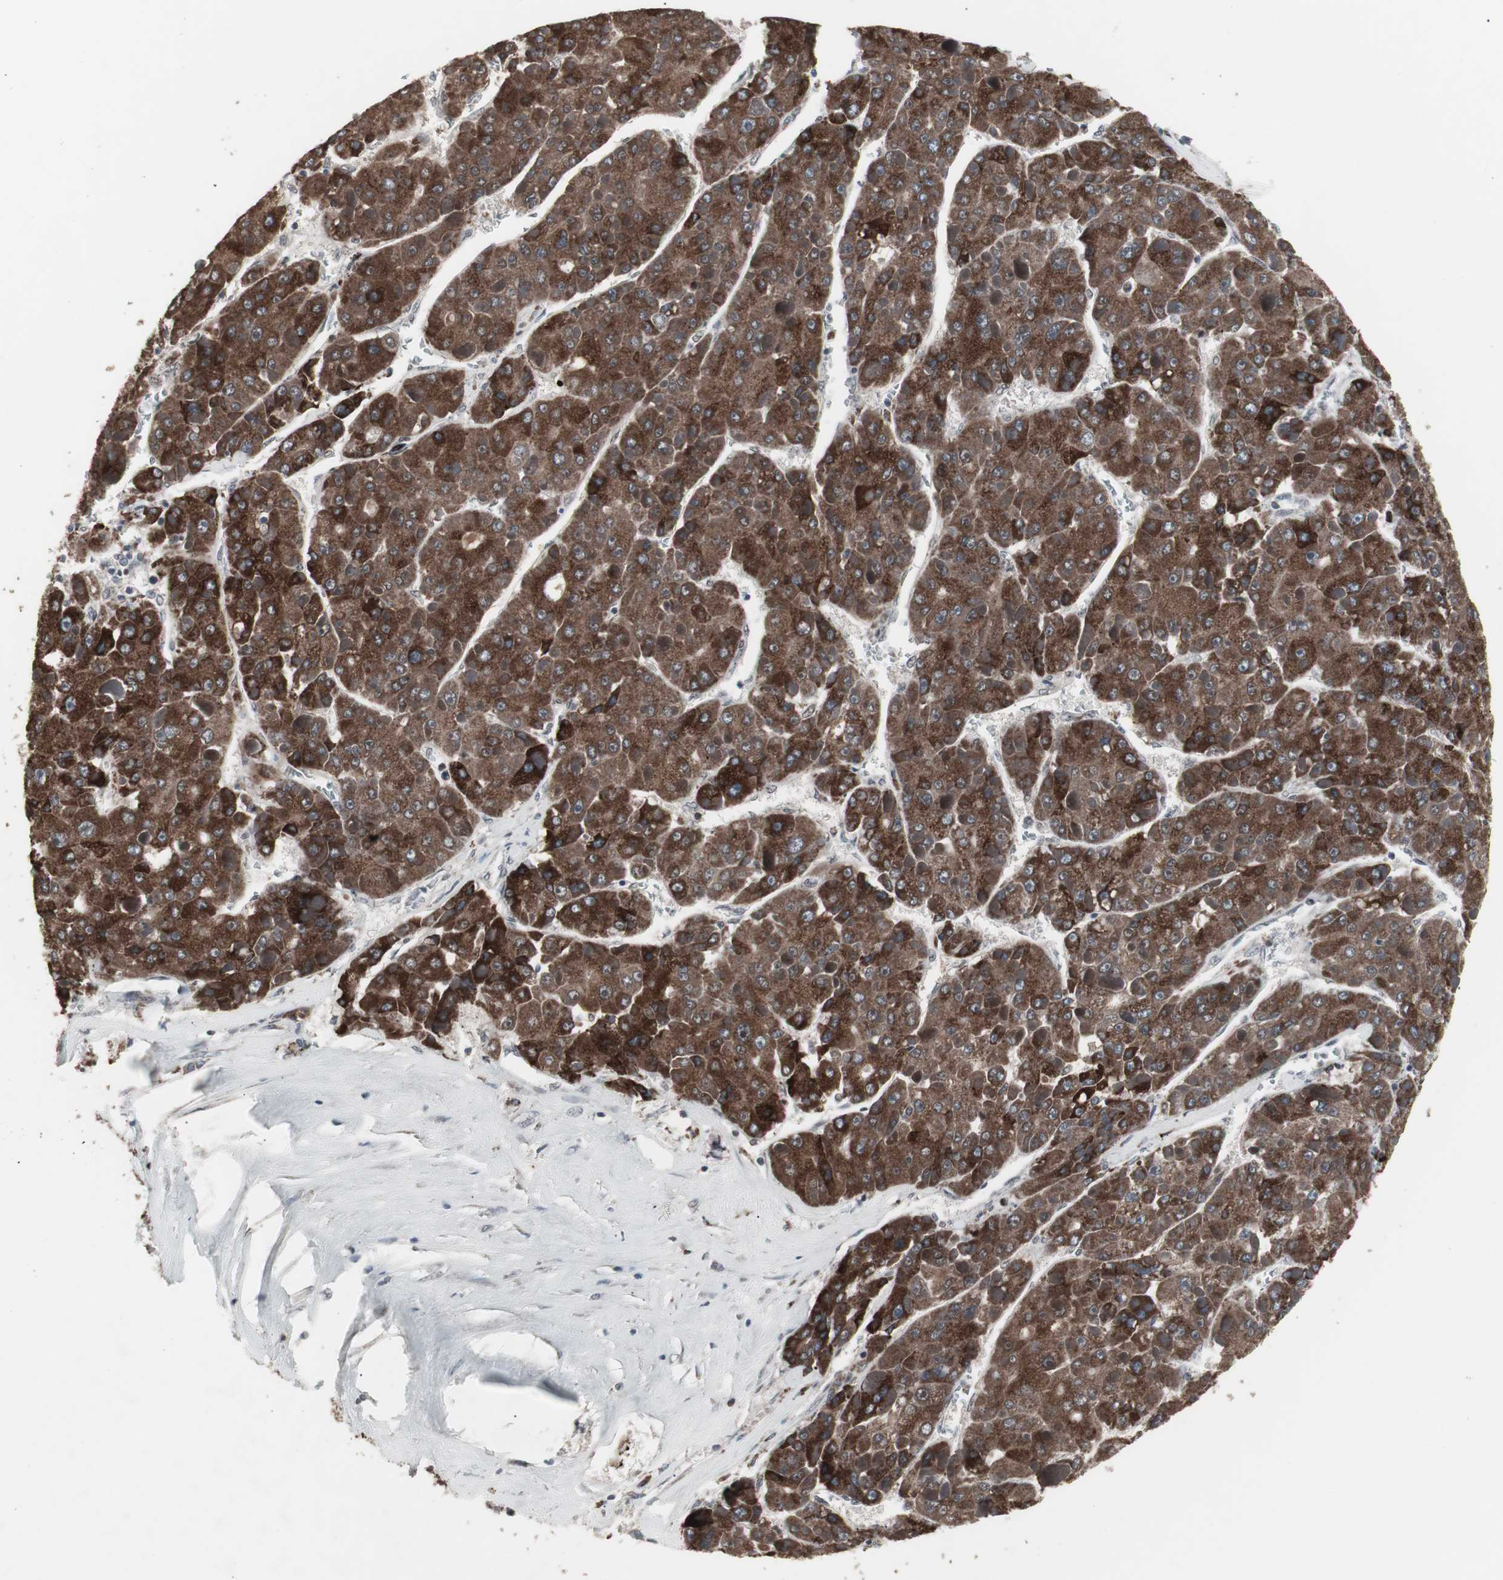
{"staining": {"intensity": "strong", "quantity": ">75%", "location": "cytoplasmic/membranous"}, "tissue": "liver cancer", "cell_type": "Tumor cells", "image_type": "cancer", "snomed": [{"axis": "morphology", "description": "Carcinoma, Hepatocellular, NOS"}, {"axis": "topography", "description": "Liver"}], "caption": "Immunohistochemical staining of liver hepatocellular carcinoma exhibits strong cytoplasmic/membranous protein staining in about >75% of tumor cells.", "gene": "RXRA", "patient": {"sex": "female", "age": 73}}